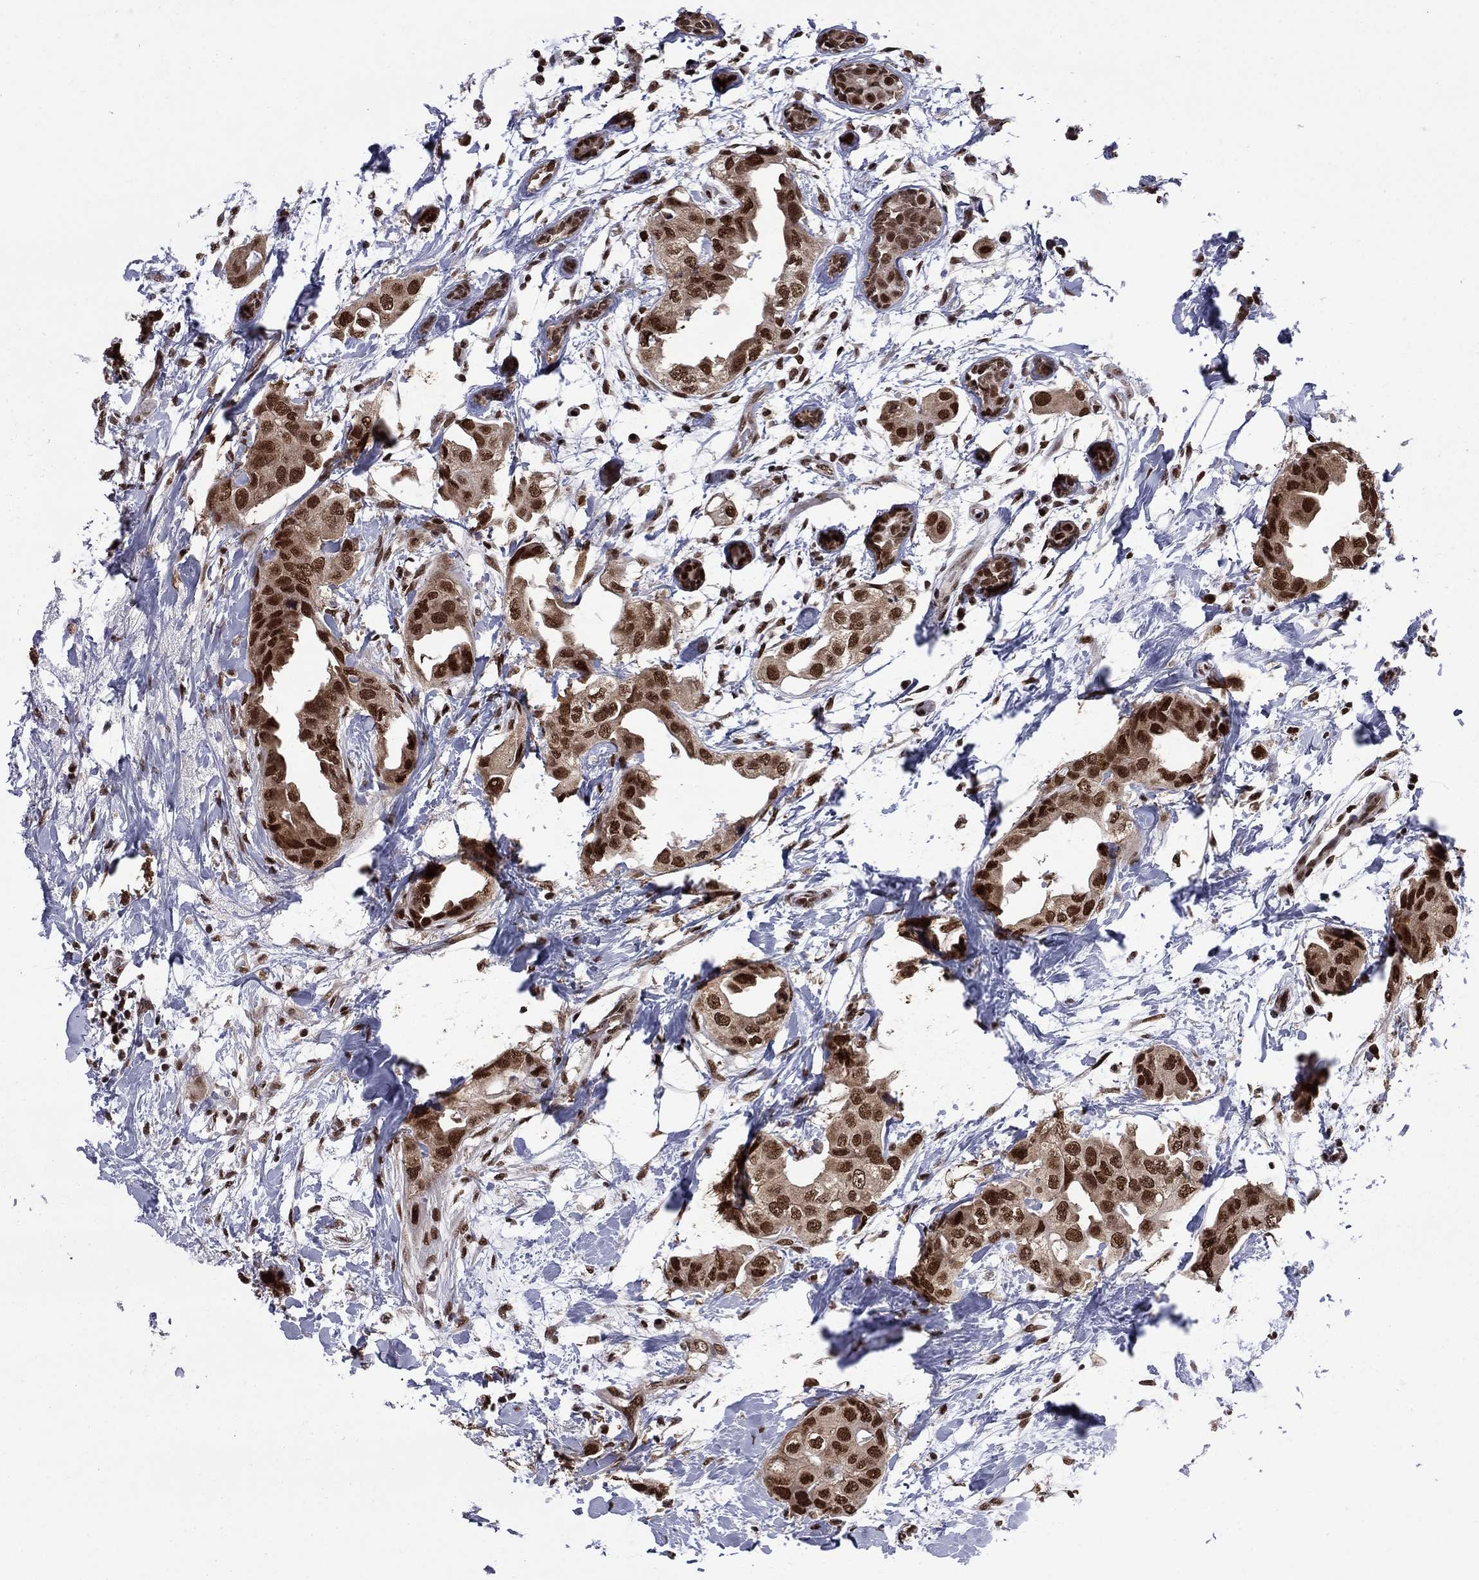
{"staining": {"intensity": "strong", "quantity": ">75%", "location": "nuclear"}, "tissue": "breast cancer", "cell_type": "Tumor cells", "image_type": "cancer", "snomed": [{"axis": "morphology", "description": "Normal tissue, NOS"}, {"axis": "morphology", "description": "Duct carcinoma"}, {"axis": "topography", "description": "Breast"}], "caption": "Approximately >75% of tumor cells in human breast invasive ductal carcinoma display strong nuclear protein positivity as visualized by brown immunohistochemical staining.", "gene": "MED25", "patient": {"sex": "female", "age": 40}}